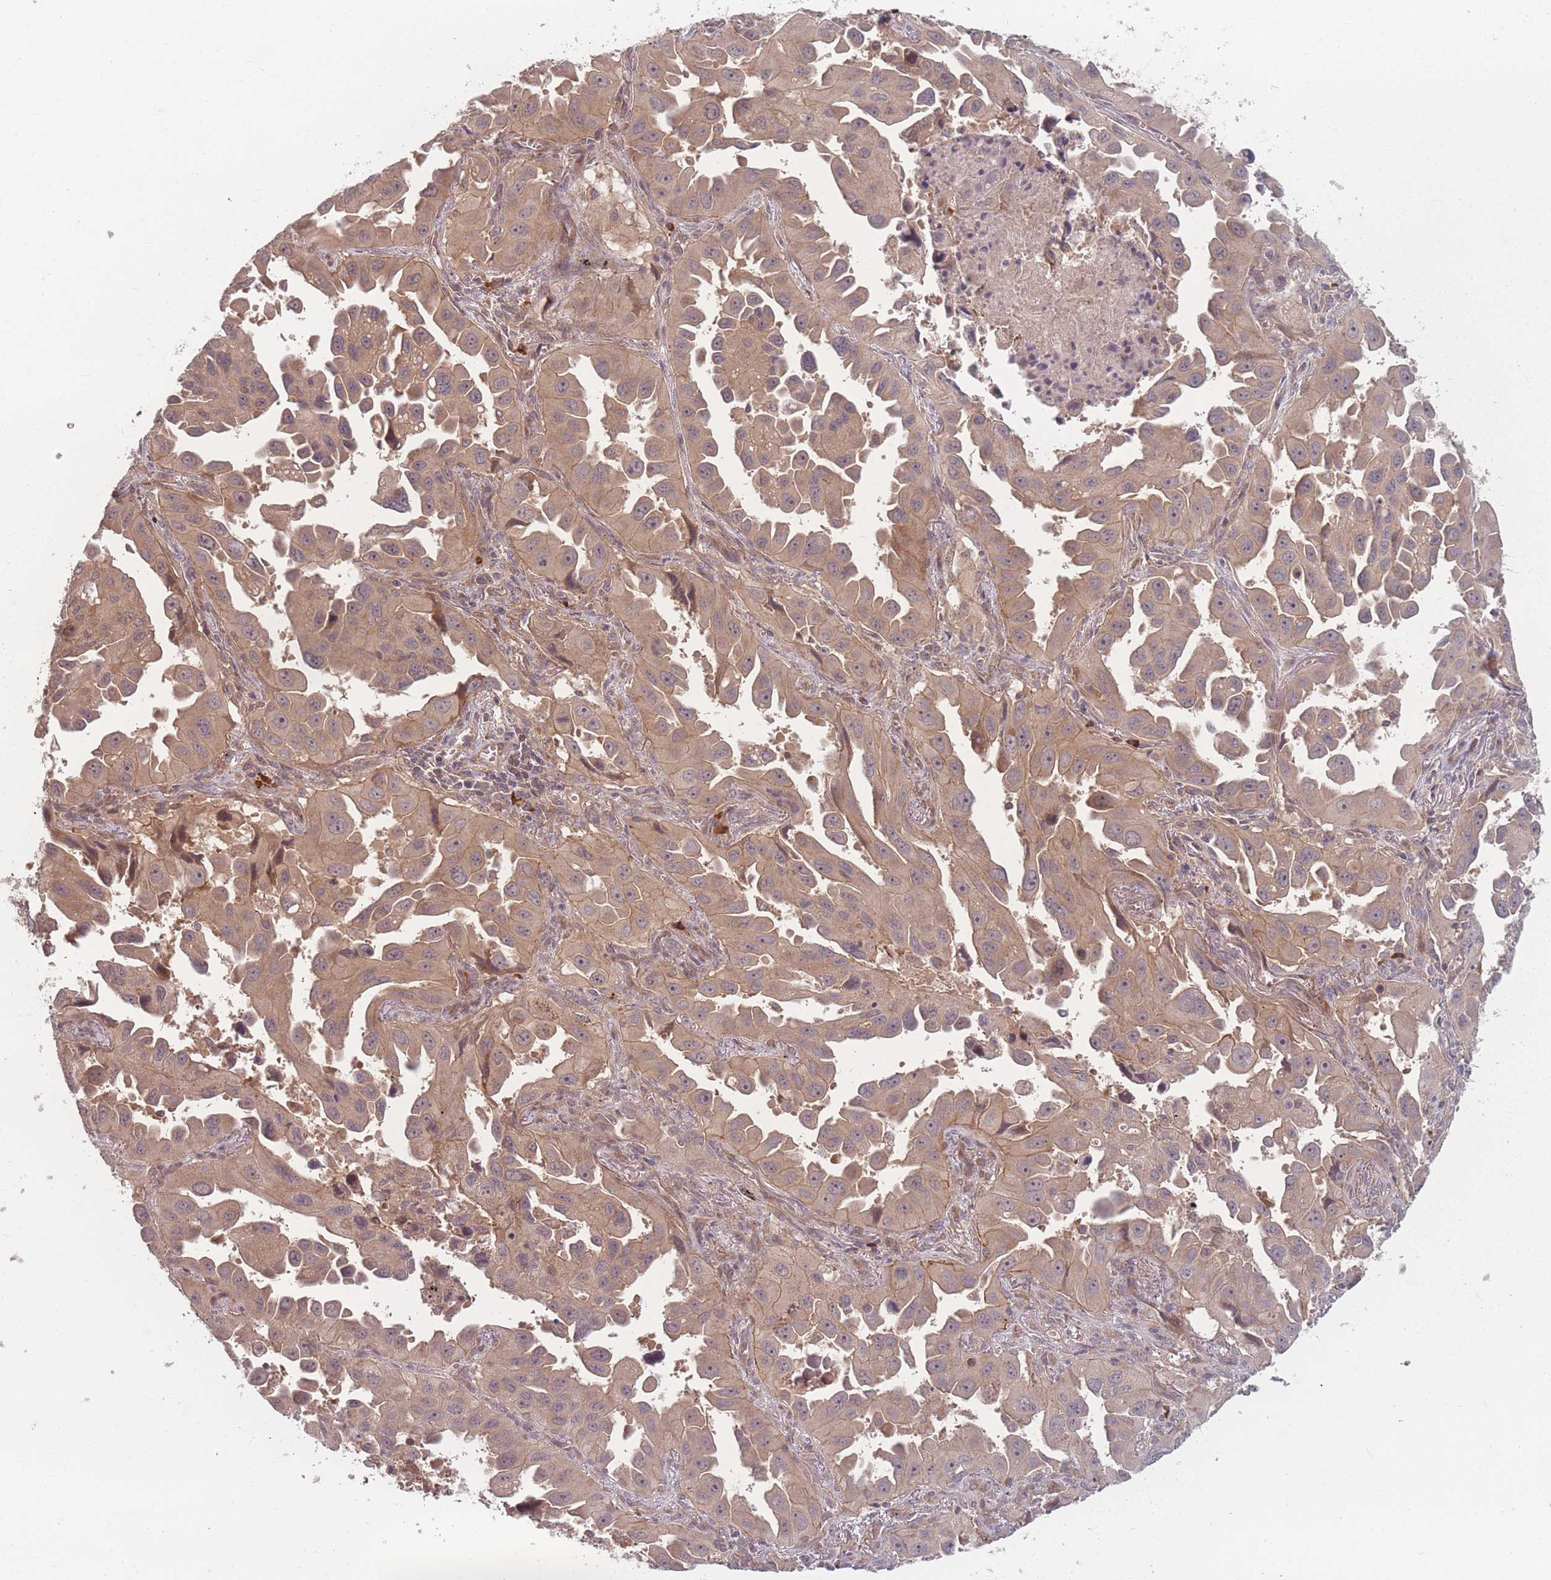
{"staining": {"intensity": "moderate", "quantity": ">75%", "location": "cytoplasmic/membranous"}, "tissue": "lung cancer", "cell_type": "Tumor cells", "image_type": "cancer", "snomed": [{"axis": "morphology", "description": "Adenocarcinoma, NOS"}, {"axis": "topography", "description": "Lung"}], "caption": "A brown stain highlights moderate cytoplasmic/membranous expression of a protein in adenocarcinoma (lung) tumor cells.", "gene": "HAGH", "patient": {"sex": "male", "age": 66}}